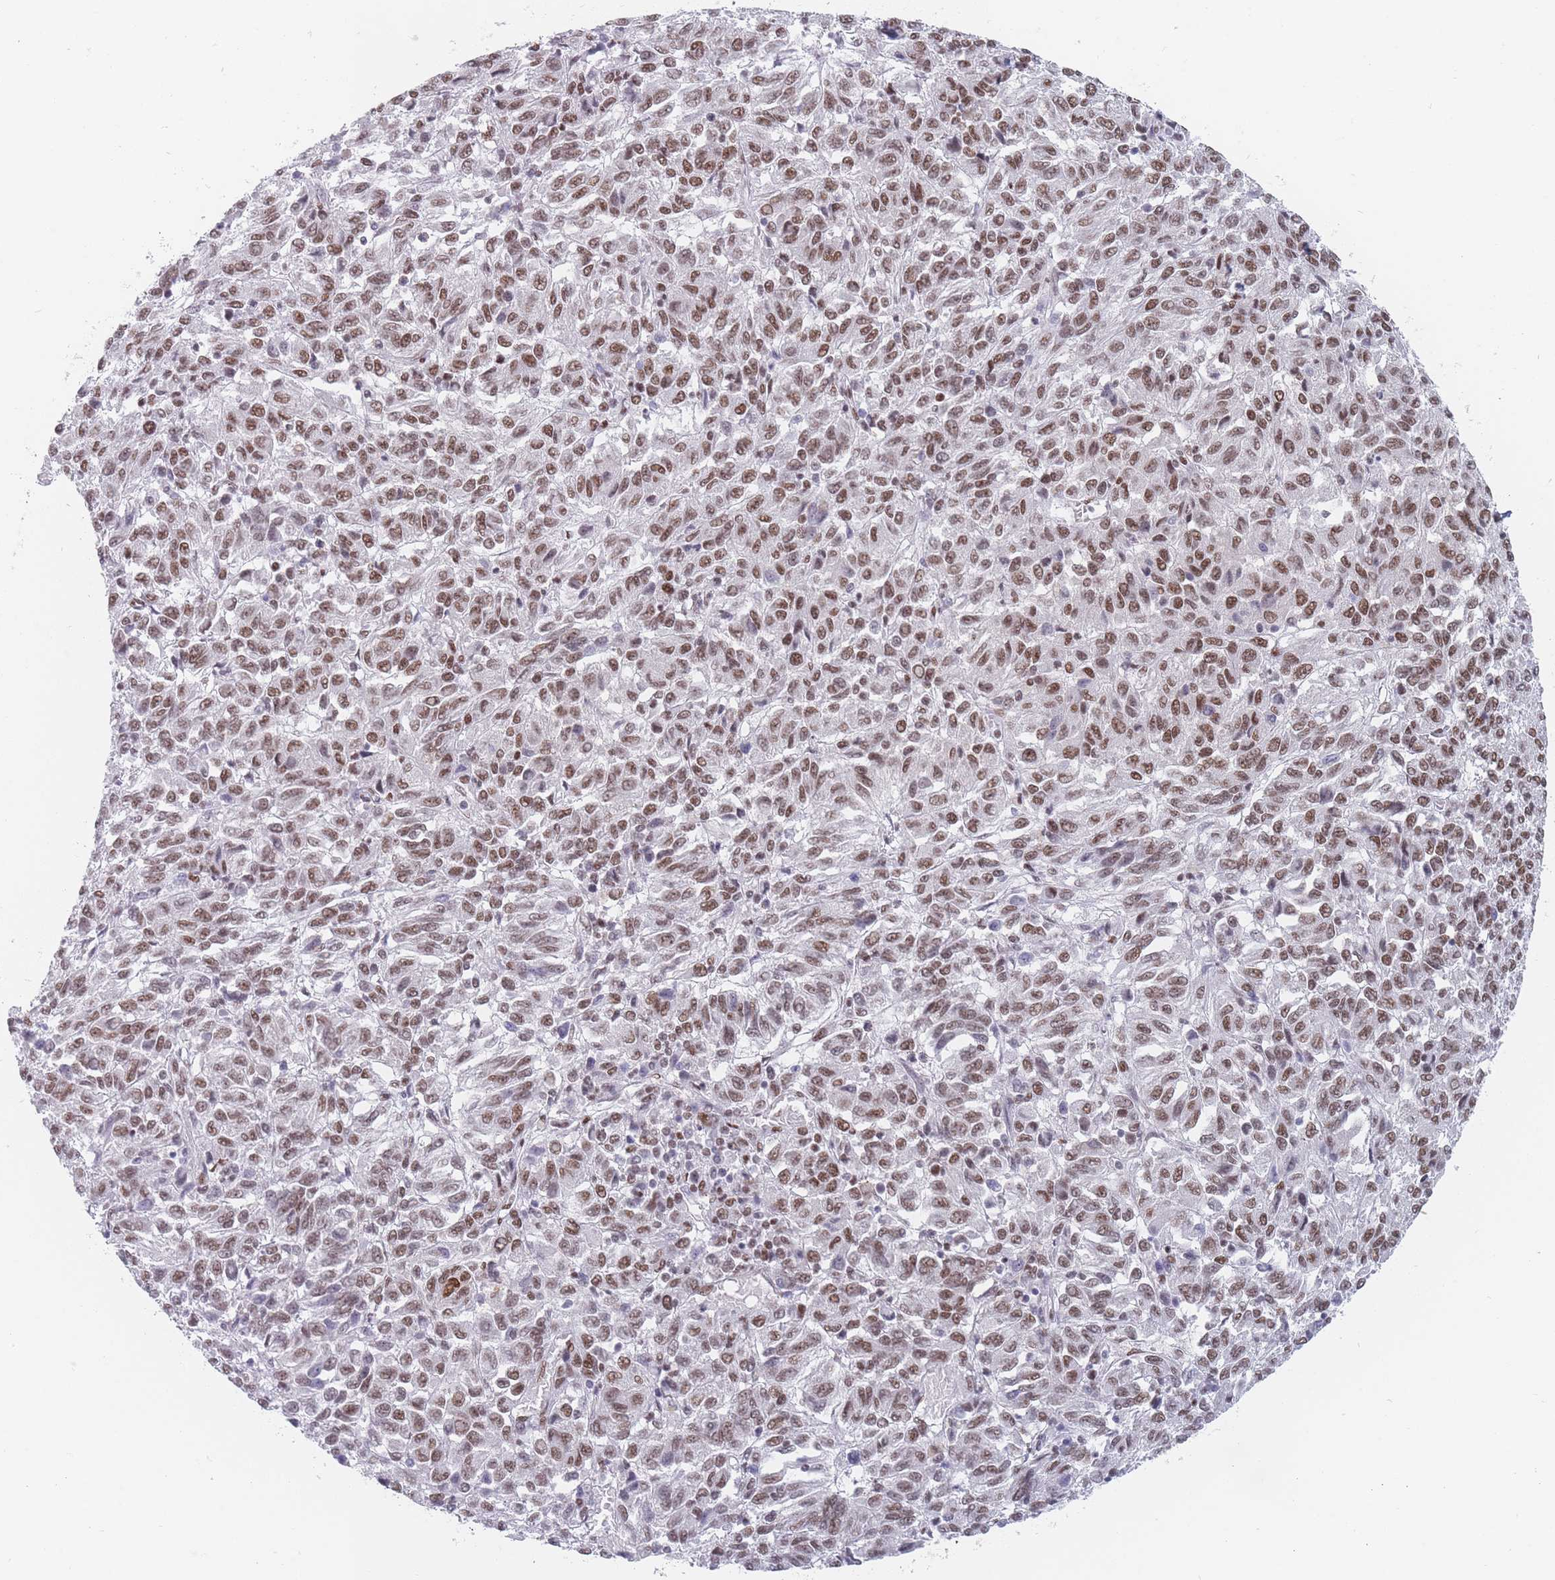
{"staining": {"intensity": "moderate", "quantity": ">75%", "location": "nuclear"}, "tissue": "melanoma", "cell_type": "Tumor cells", "image_type": "cancer", "snomed": [{"axis": "morphology", "description": "Malignant melanoma, Metastatic site"}, {"axis": "topography", "description": "Lung"}], "caption": "An immunohistochemistry (IHC) photomicrograph of tumor tissue is shown. Protein staining in brown labels moderate nuclear positivity in malignant melanoma (metastatic site) within tumor cells. (Brightfield microscopy of DAB IHC at high magnification).", "gene": "SAFB2", "patient": {"sex": "male", "age": 64}}